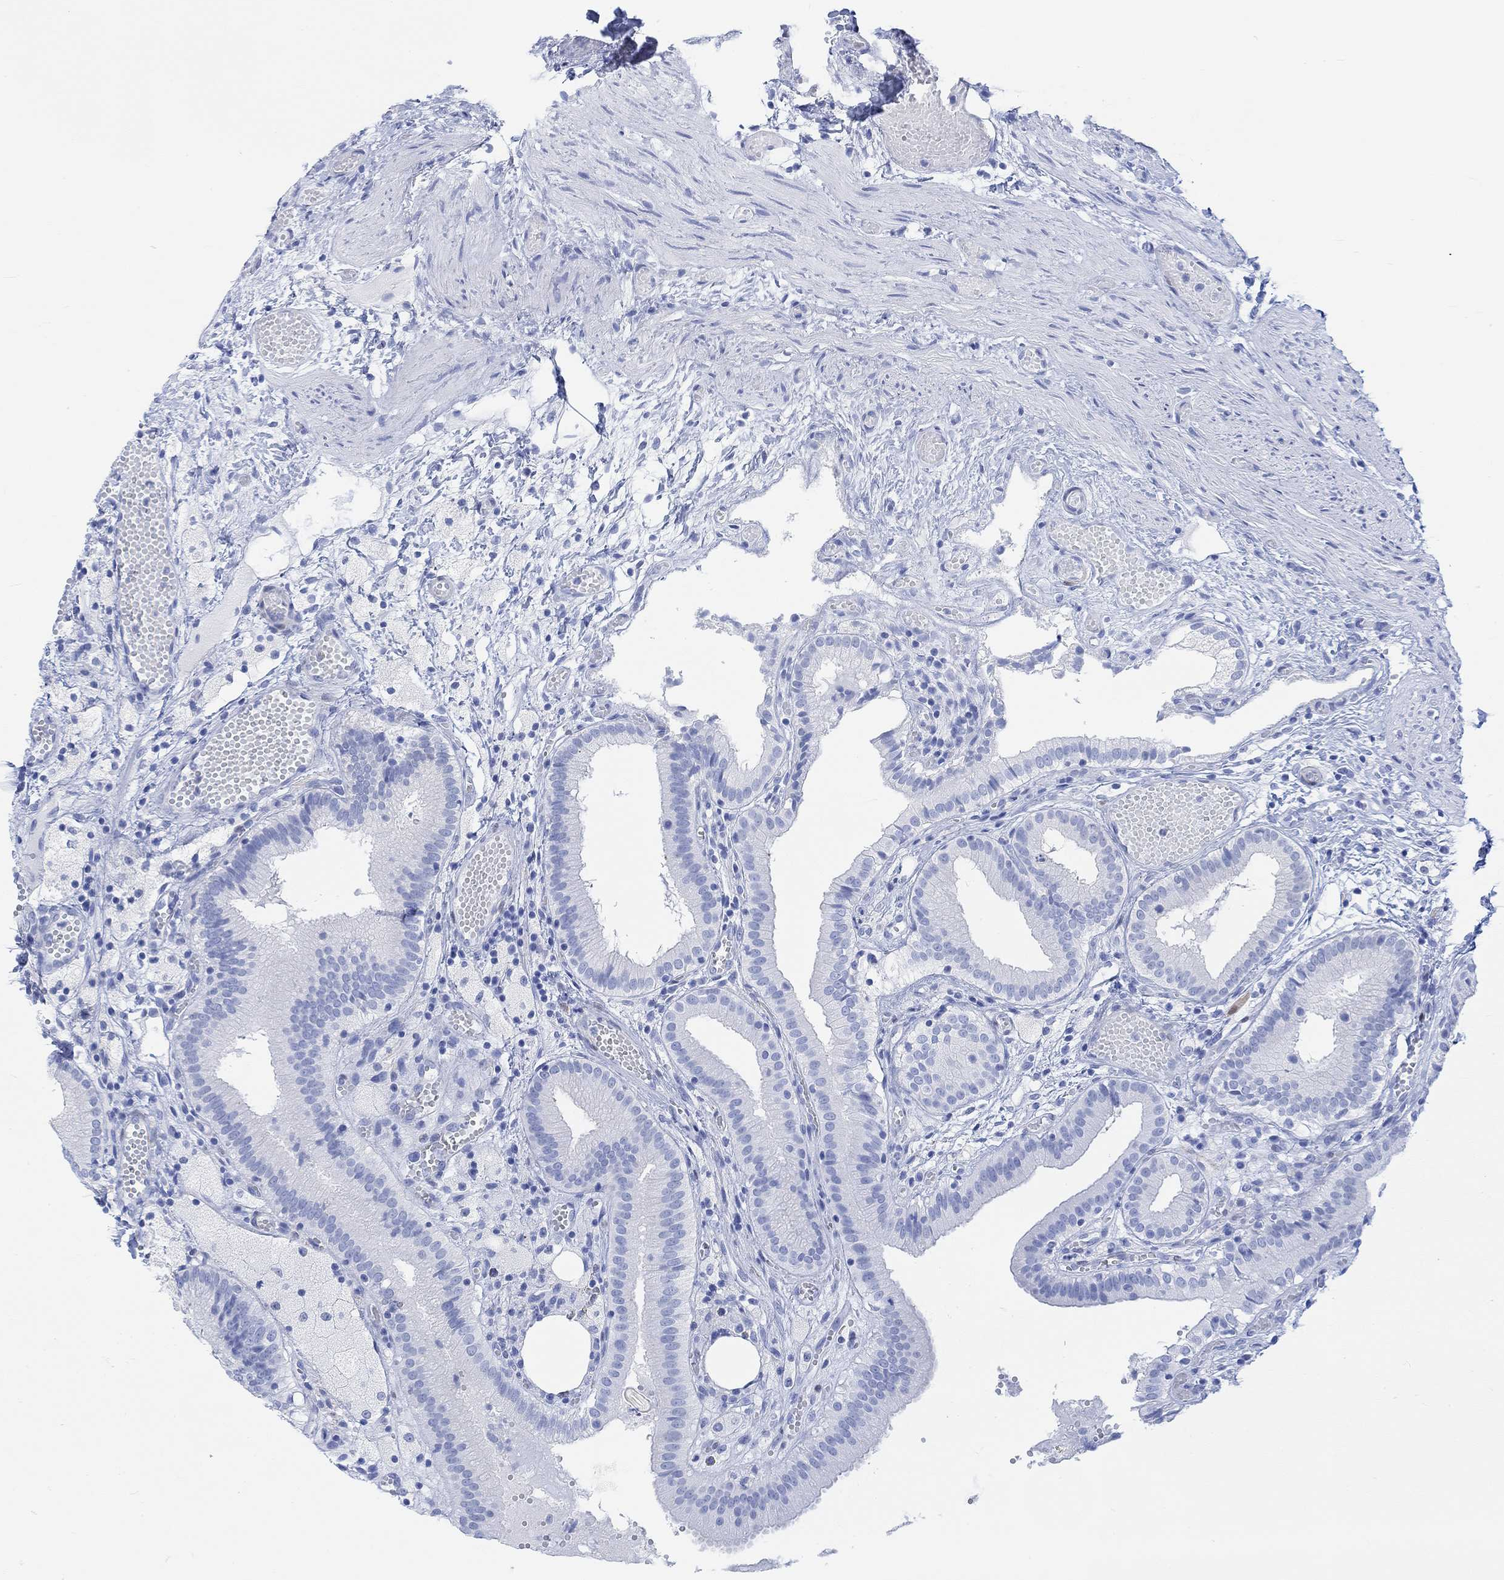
{"staining": {"intensity": "negative", "quantity": "none", "location": "none"}, "tissue": "gallbladder", "cell_type": "Glandular cells", "image_type": "normal", "snomed": [{"axis": "morphology", "description": "Normal tissue, NOS"}, {"axis": "topography", "description": "Gallbladder"}], "caption": "Immunohistochemical staining of normal gallbladder displays no significant staining in glandular cells. (IHC, brightfield microscopy, high magnification).", "gene": "TPPP3", "patient": {"sex": "female", "age": 24}}